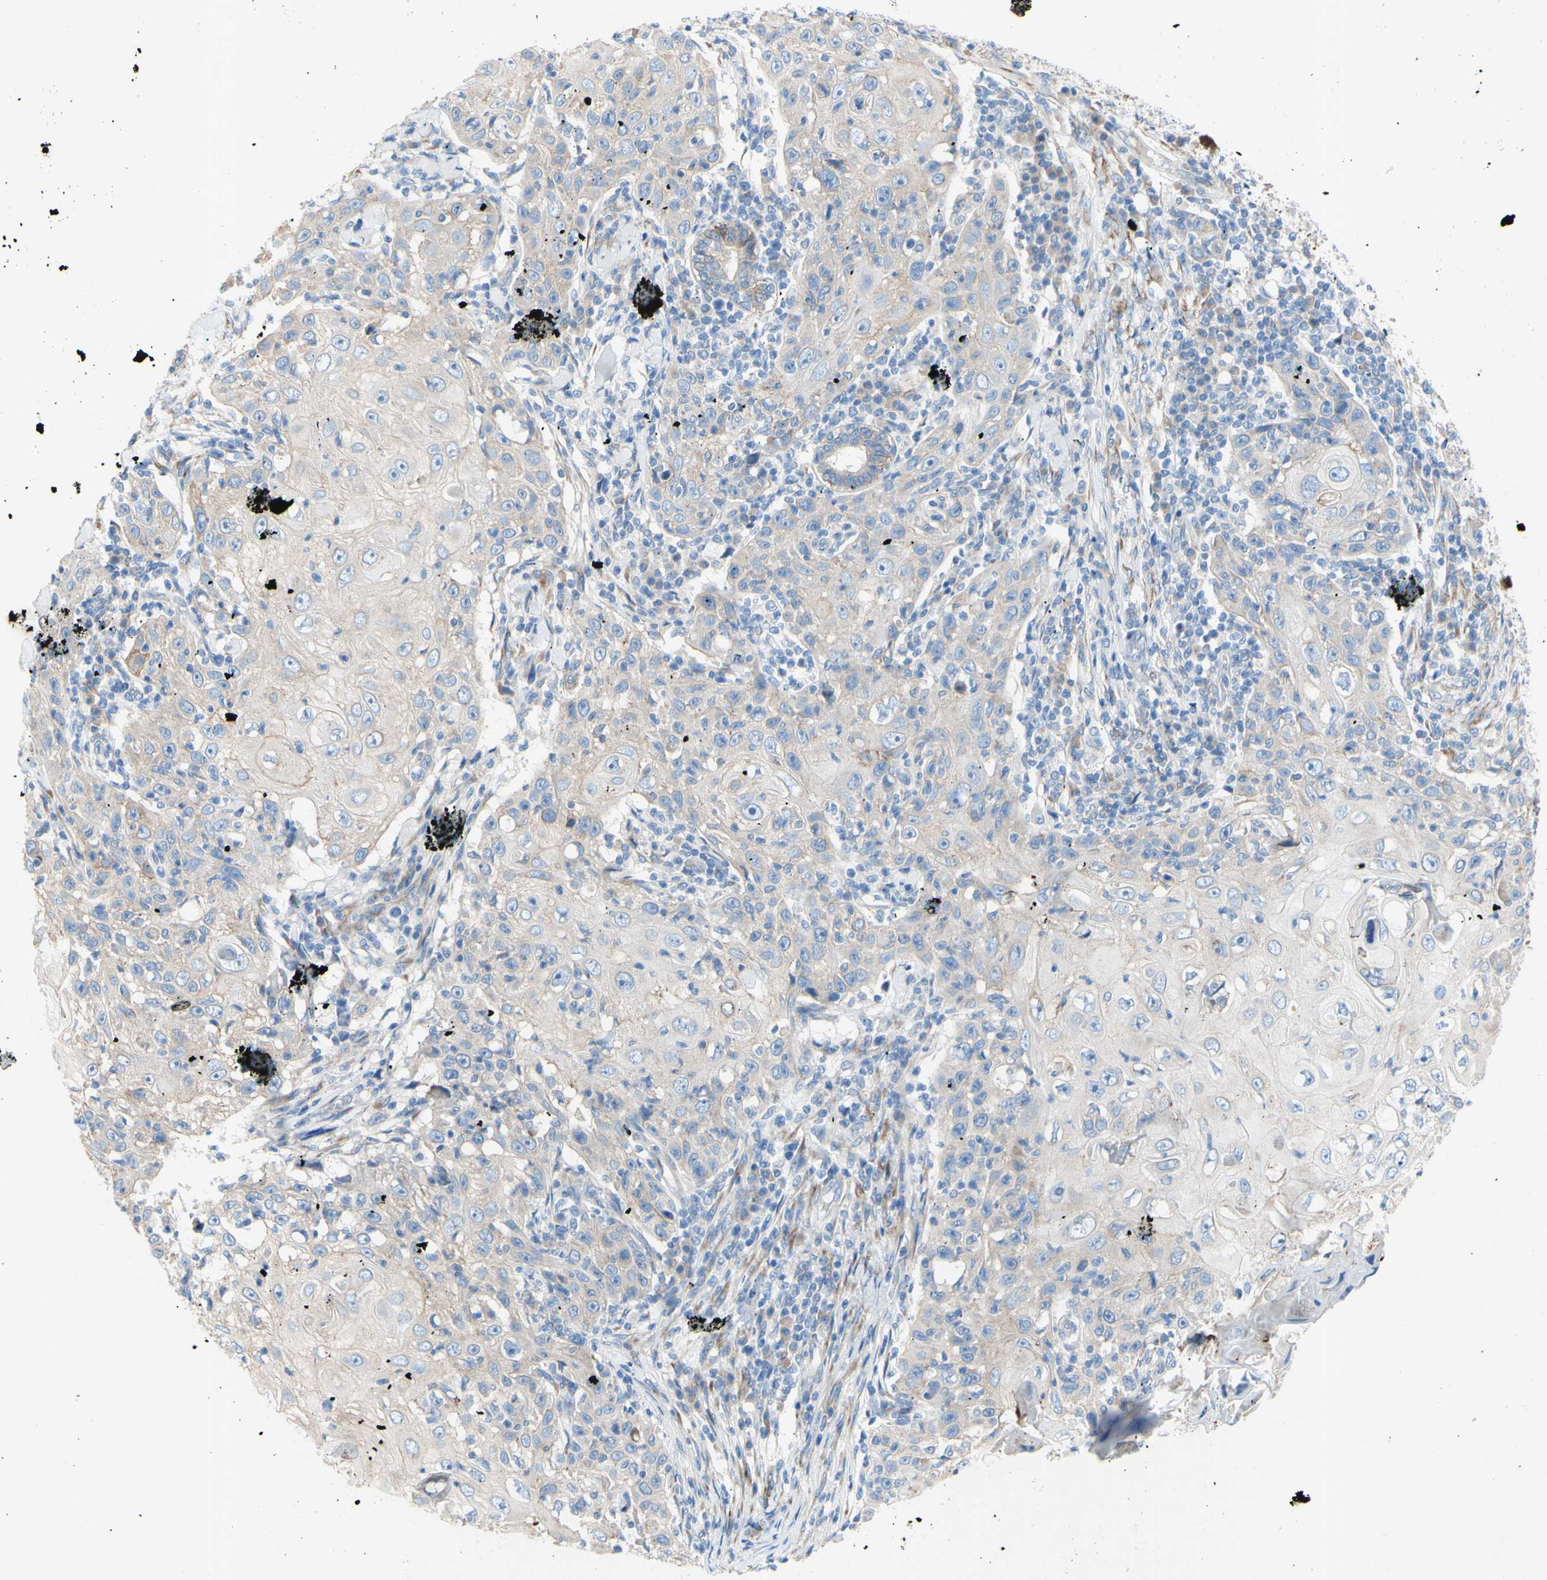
{"staining": {"intensity": "negative", "quantity": "none", "location": "none"}, "tissue": "skin cancer", "cell_type": "Tumor cells", "image_type": "cancer", "snomed": [{"axis": "morphology", "description": "Squamous cell carcinoma, NOS"}, {"axis": "topography", "description": "Skin"}], "caption": "Image shows no protein positivity in tumor cells of skin cancer tissue.", "gene": "TMIGD2", "patient": {"sex": "female", "age": 88}}